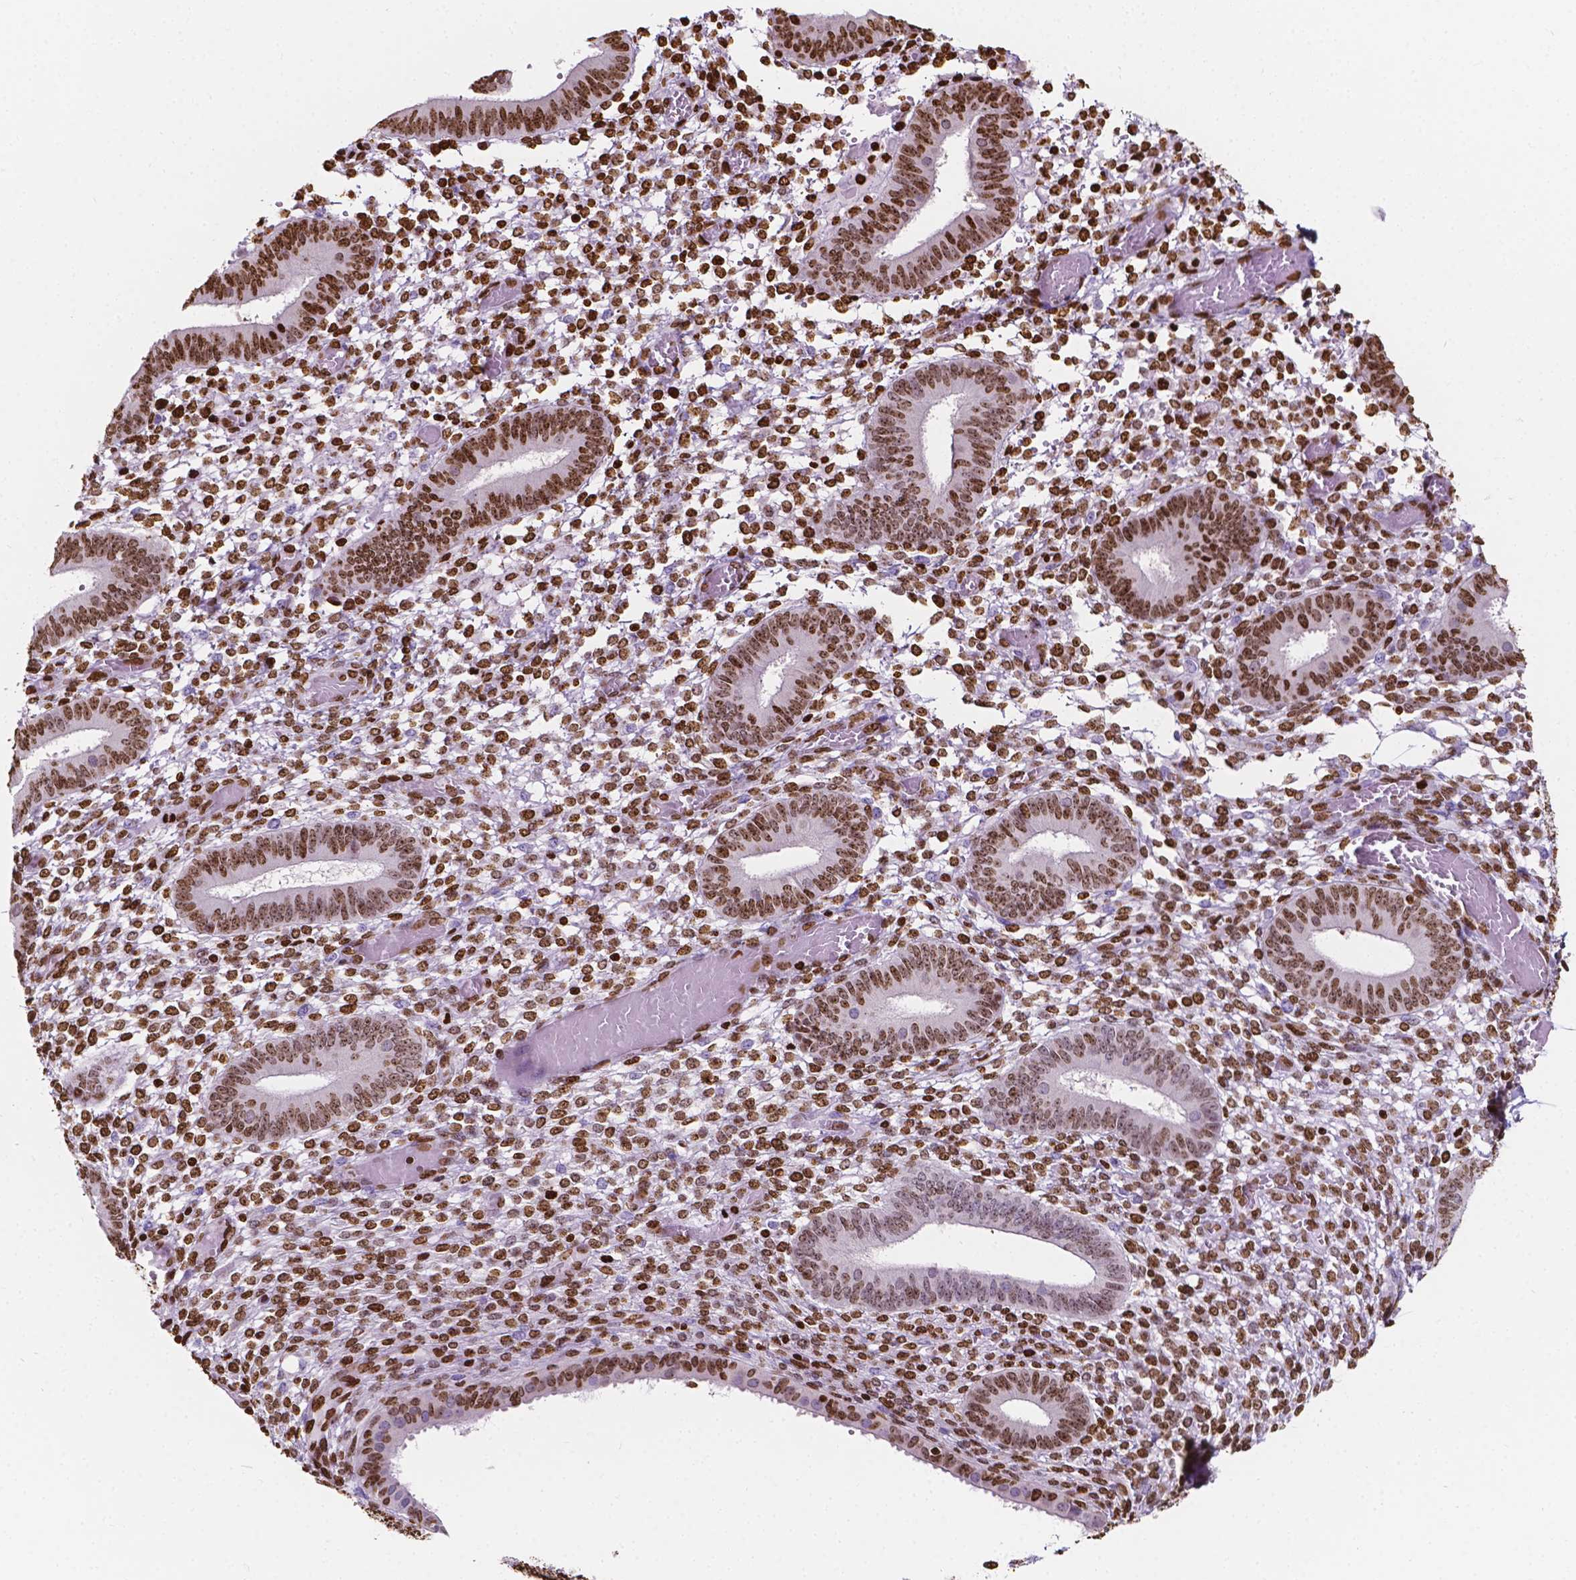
{"staining": {"intensity": "strong", "quantity": ">75%", "location": "nuclear"}, "tissue": "endometrium", "cell_type": "Cells in endometrial stroma", "image_type": "normal", "snomed": [{"axis": "morphology", "description": "Normal tissue, NOS"}, {"axis": "topography", "description": "Endometrium"}], "caption": "A high amount of strong nuclear staining is seen in about >75% of cells in endometrial stroma in normal endometrium.", "gene": "CBY3", "patient": {"sex": "female", "age": 42}}